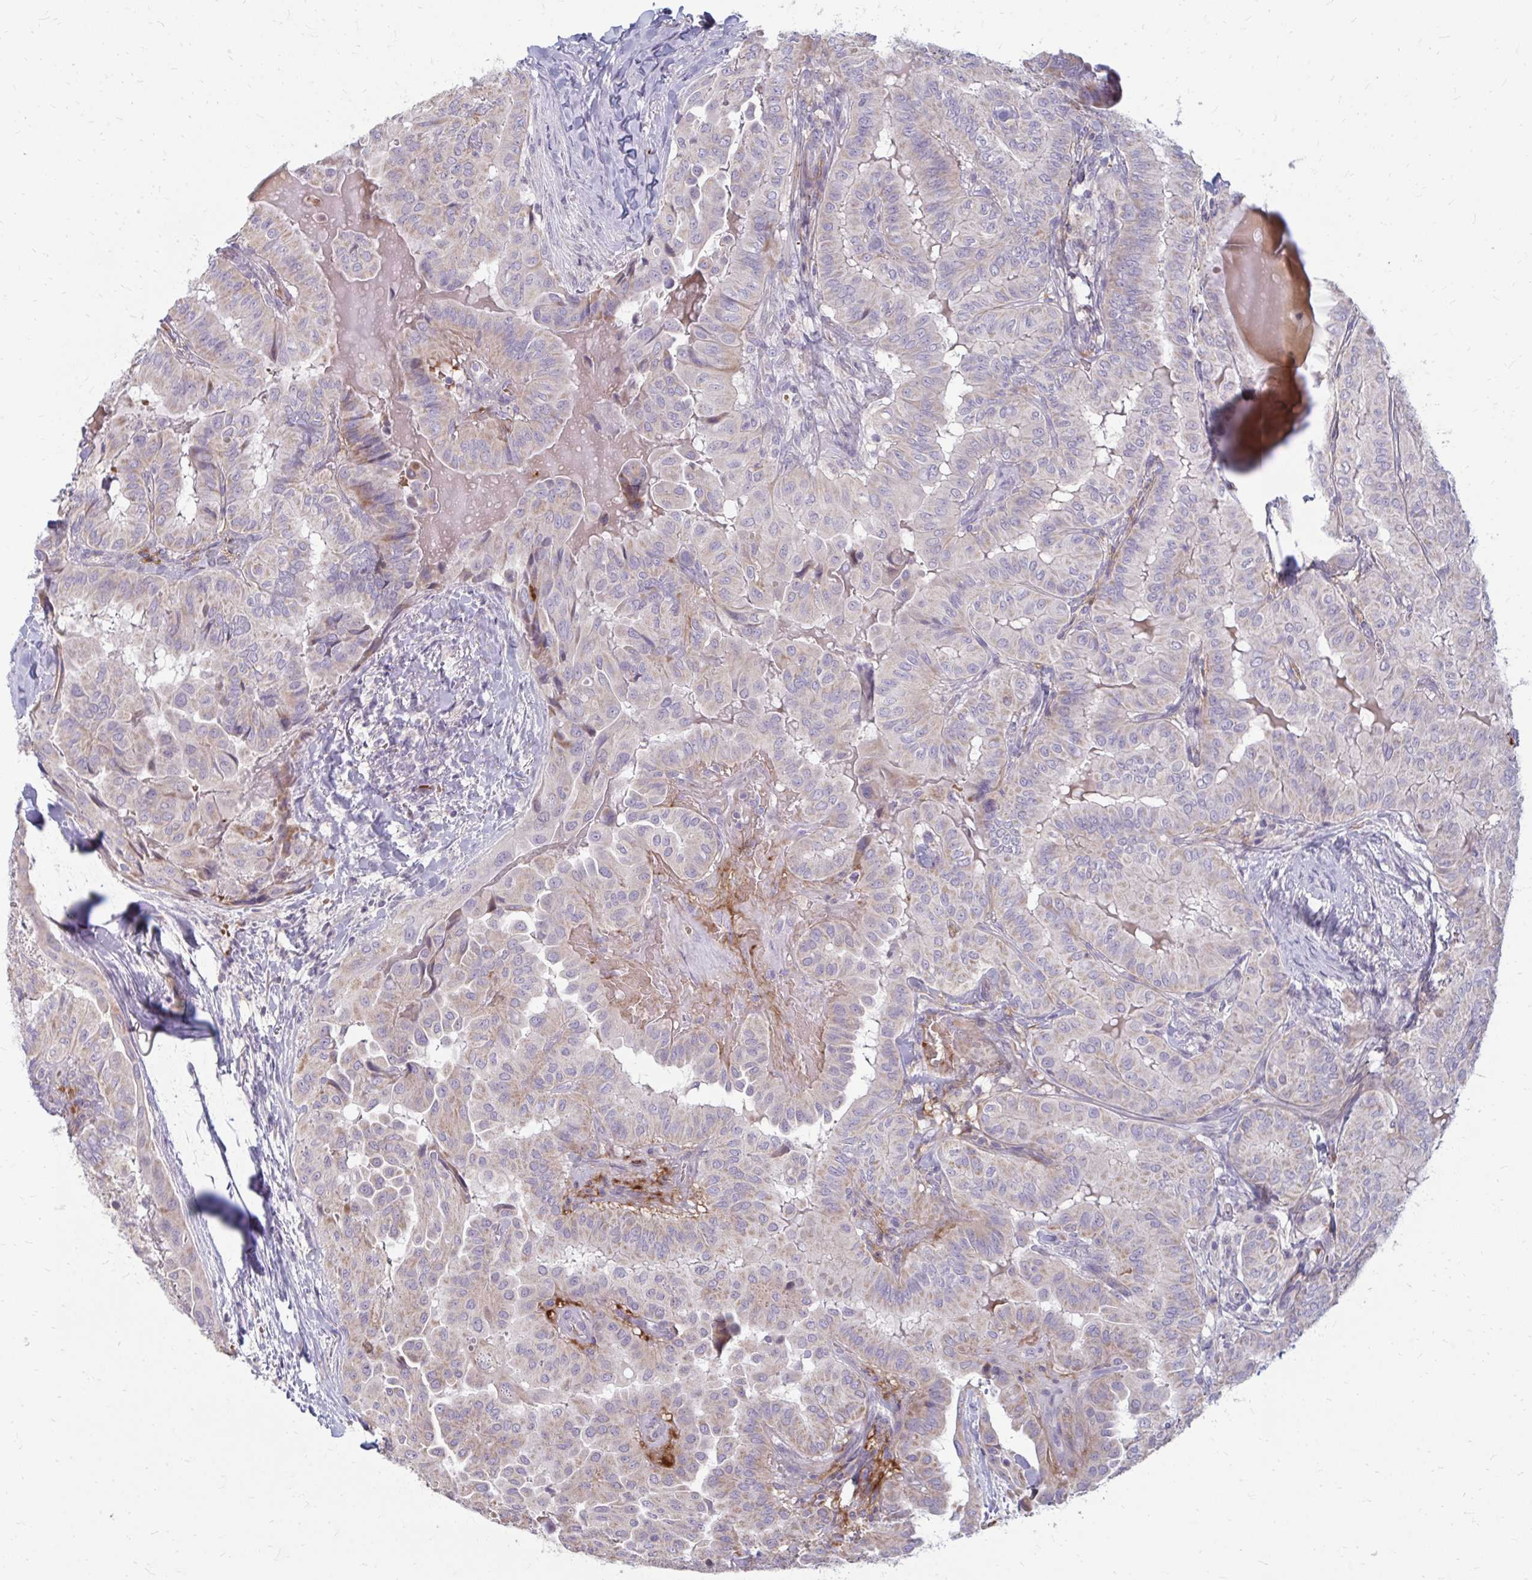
{"staining": {"intensity": "weak", "quantity": "<25%", "location": "cytoplasmic/membranous"}, "tissue": "thyroid cancer", "cell_type": "Tumor cells", "image_type": "cancer", "snomed": [{"axis": "morphology", "description": "Papillary adenocarcinoma, NOS"}, {"axis": "topography", "description": "Thyroid gland"}], "caption": "Tumor cells are negative for brown protein staining in thyroid cancer.", "gene": "RAB33A", "patient": {"sex": "female", "age": 68}}